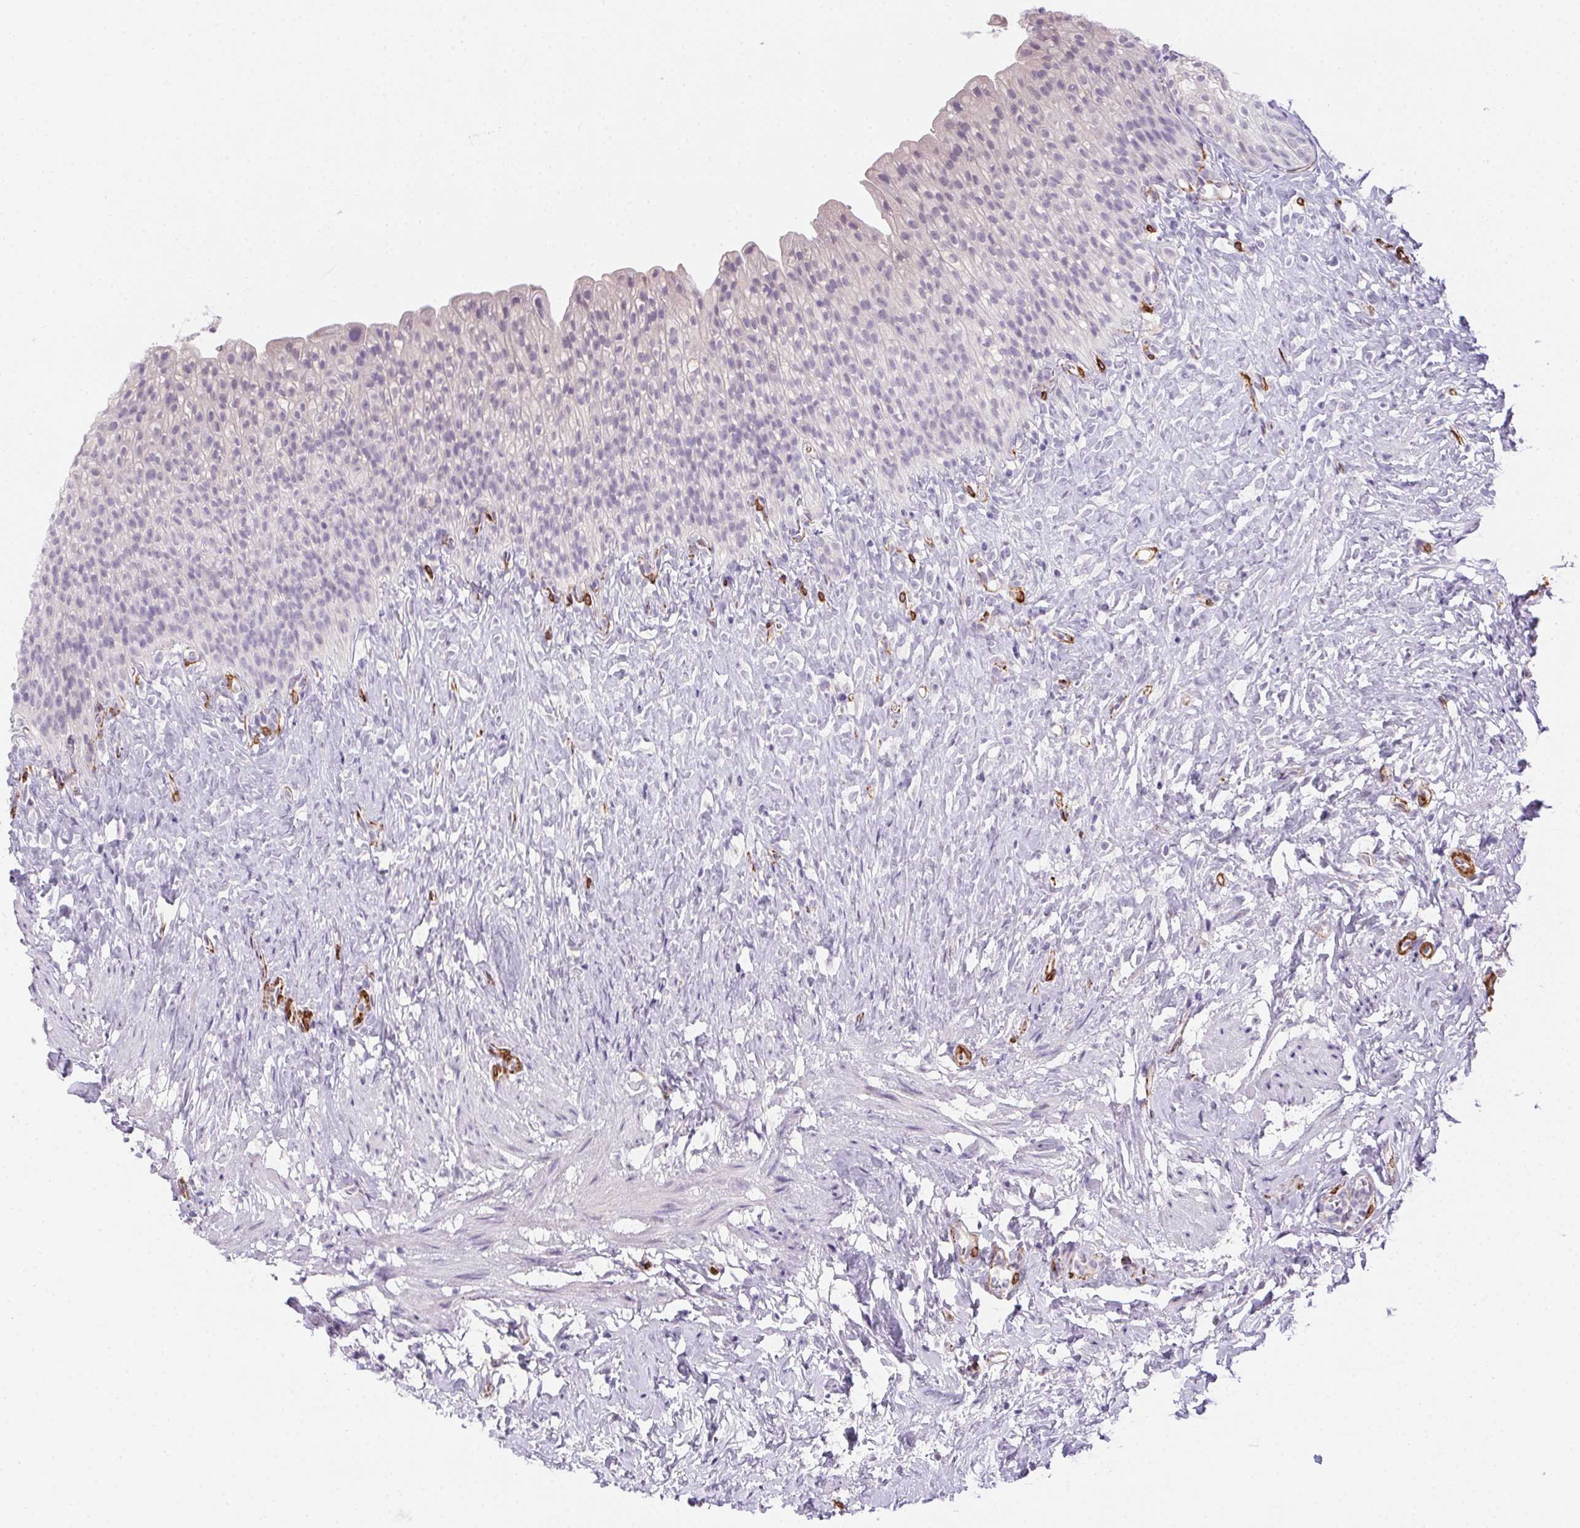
{"staining": {"intensity": "negative", "quantity": "none", "location": "none"}, "tissue": "urinary bladder", "cell_type": "Urothelial cells", "image_type": "normal", "snomed": [{"axis": "morphology", "description": "Normal tissue, NOS"}, {"axis": "topography", "description": "Urinary bladder"}, {"axis": "topography", "description": "Prostate"}], "caption": "DAB (3,3'-diaminobenzidine) immunohistochemical staining of benign human urinary bladder shows no significant expression in urothelial cells. (DAB immunohistochemistry visualized using brightfield microscopy, high magnification).", "gene": "HRC", "patient": {"sex": "male", "age": 76}}